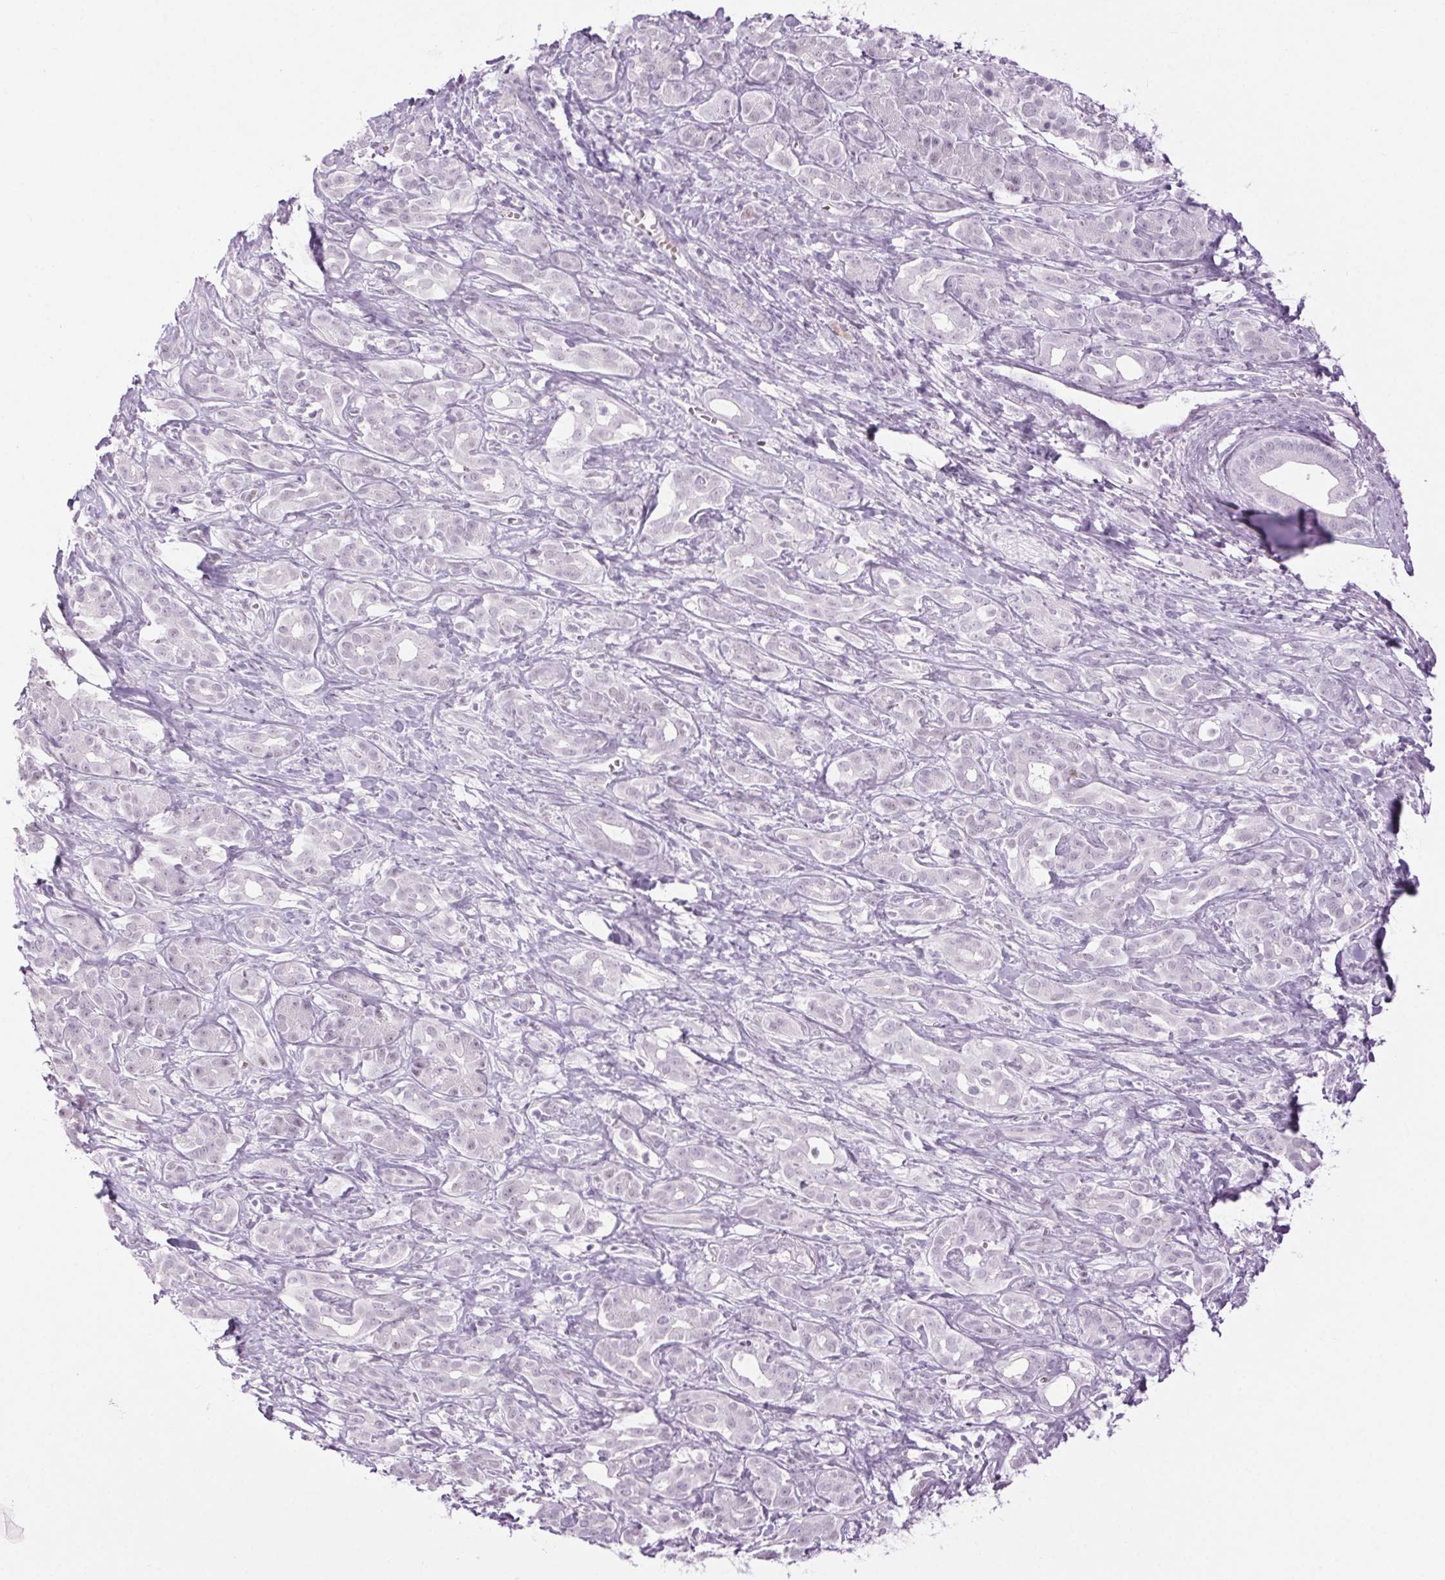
{"staining": {"intensity": "negative", "quantity": "none", "location": "none"}, "tissue": "pancreatic cancer", "cell_type": "Tumor cells", "image_type": "cancer", "snomed": [{"axis": "morphology", "description": "Adenocarcinoma, NOS"}, {"axis": "topography", "description": "Pancreas"}], "caption": "This is a image of immunohistochemistry staining of pancreatic cancer (adenocarcinoma), which shows no positivity in tumor cells.", "gene": "BEND2", "patient": {"sex": "male", "age": 61}}